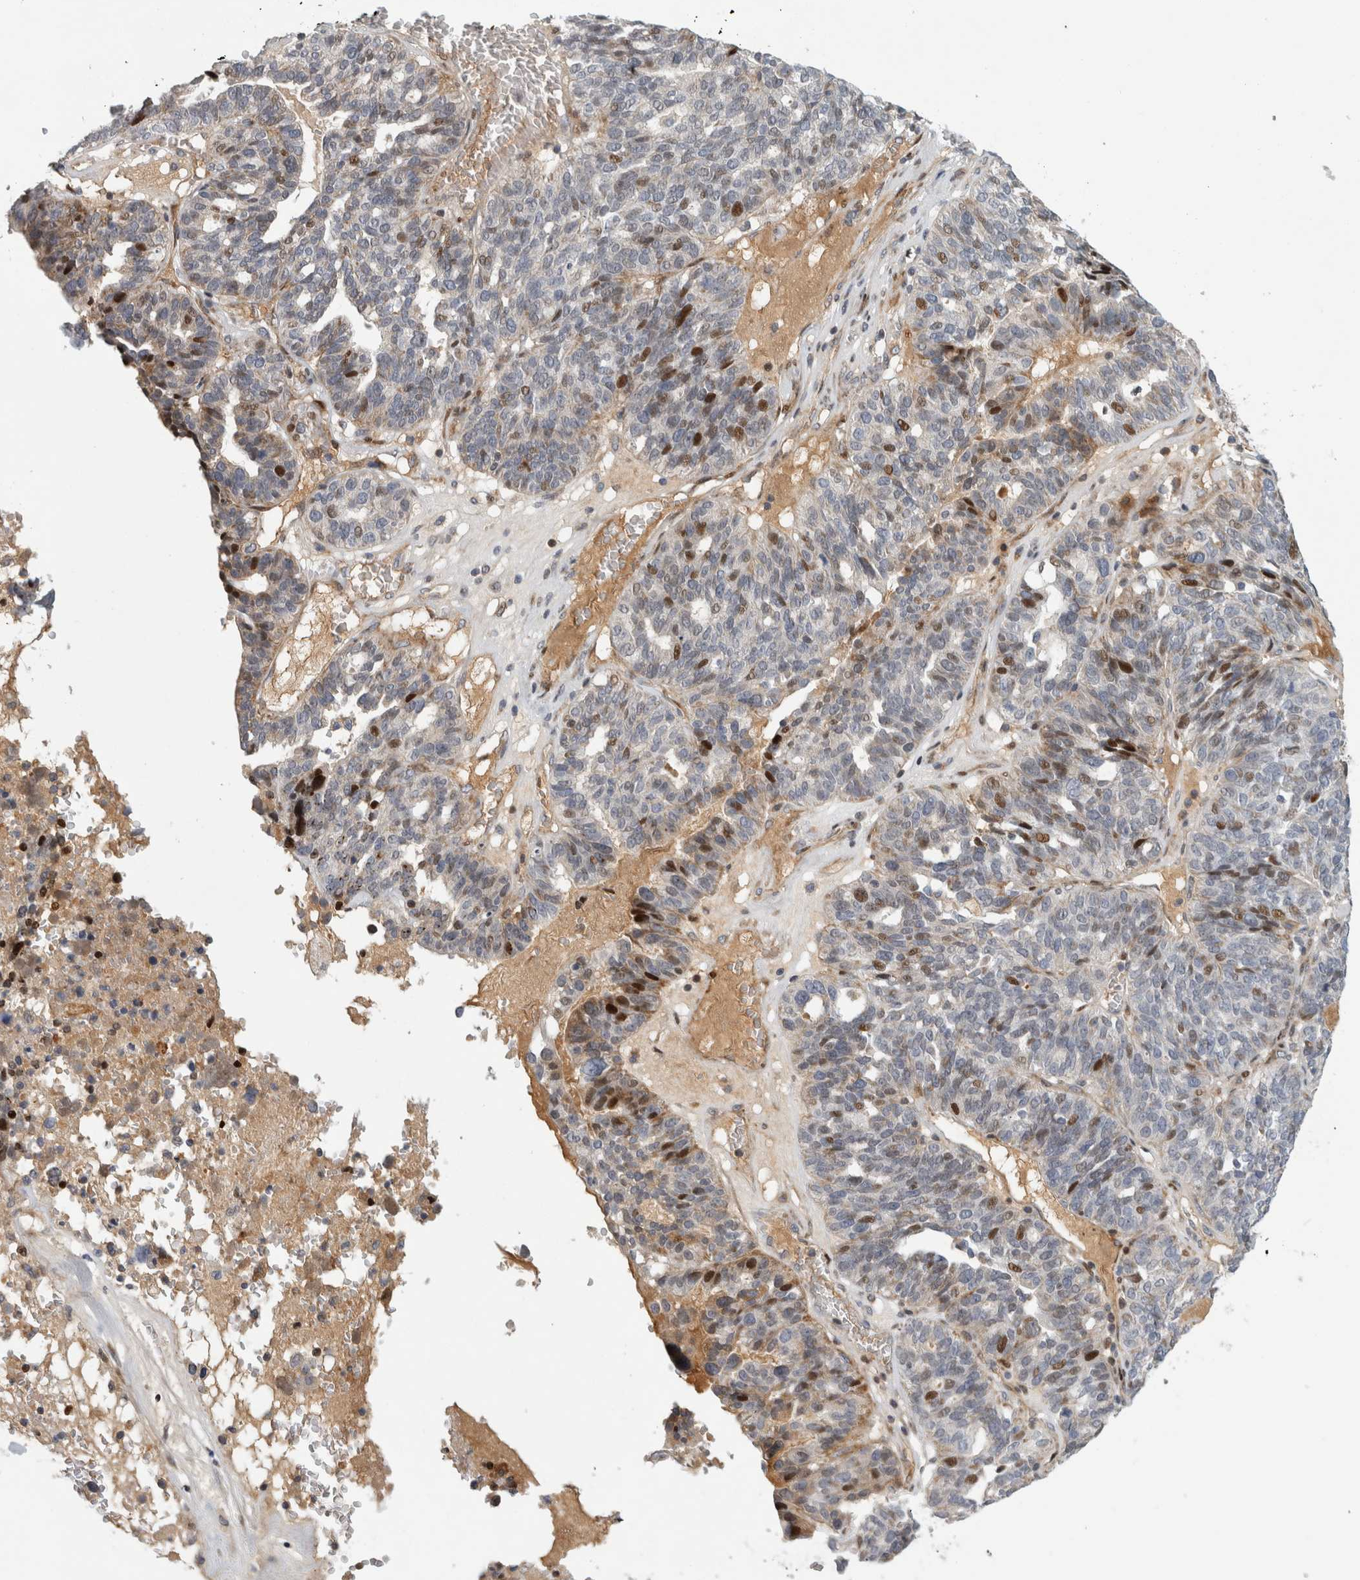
{"staining": {"intensity": "moderate", "quantity": "<25%", "location": "cytoplasmic/membranous,nuclear"}, "tissue": "ovarian cancer", "cell_type": "Tumor cells", "image_type": "cancer", "snomed": [{"axis": "morphology", "description": "Cystadenocarcinoma, serous, NOS"}, {"axis": "topography", "description": "Ovary"}], "caption": "Human ovarian cancer stained with a brown dye exhibits moderate cytoplasmic/membranous and nuclear positive staining in about <25% of tumor cells.", "gene": "RBM48", "patient": {"sex": "female", "age": 59}}